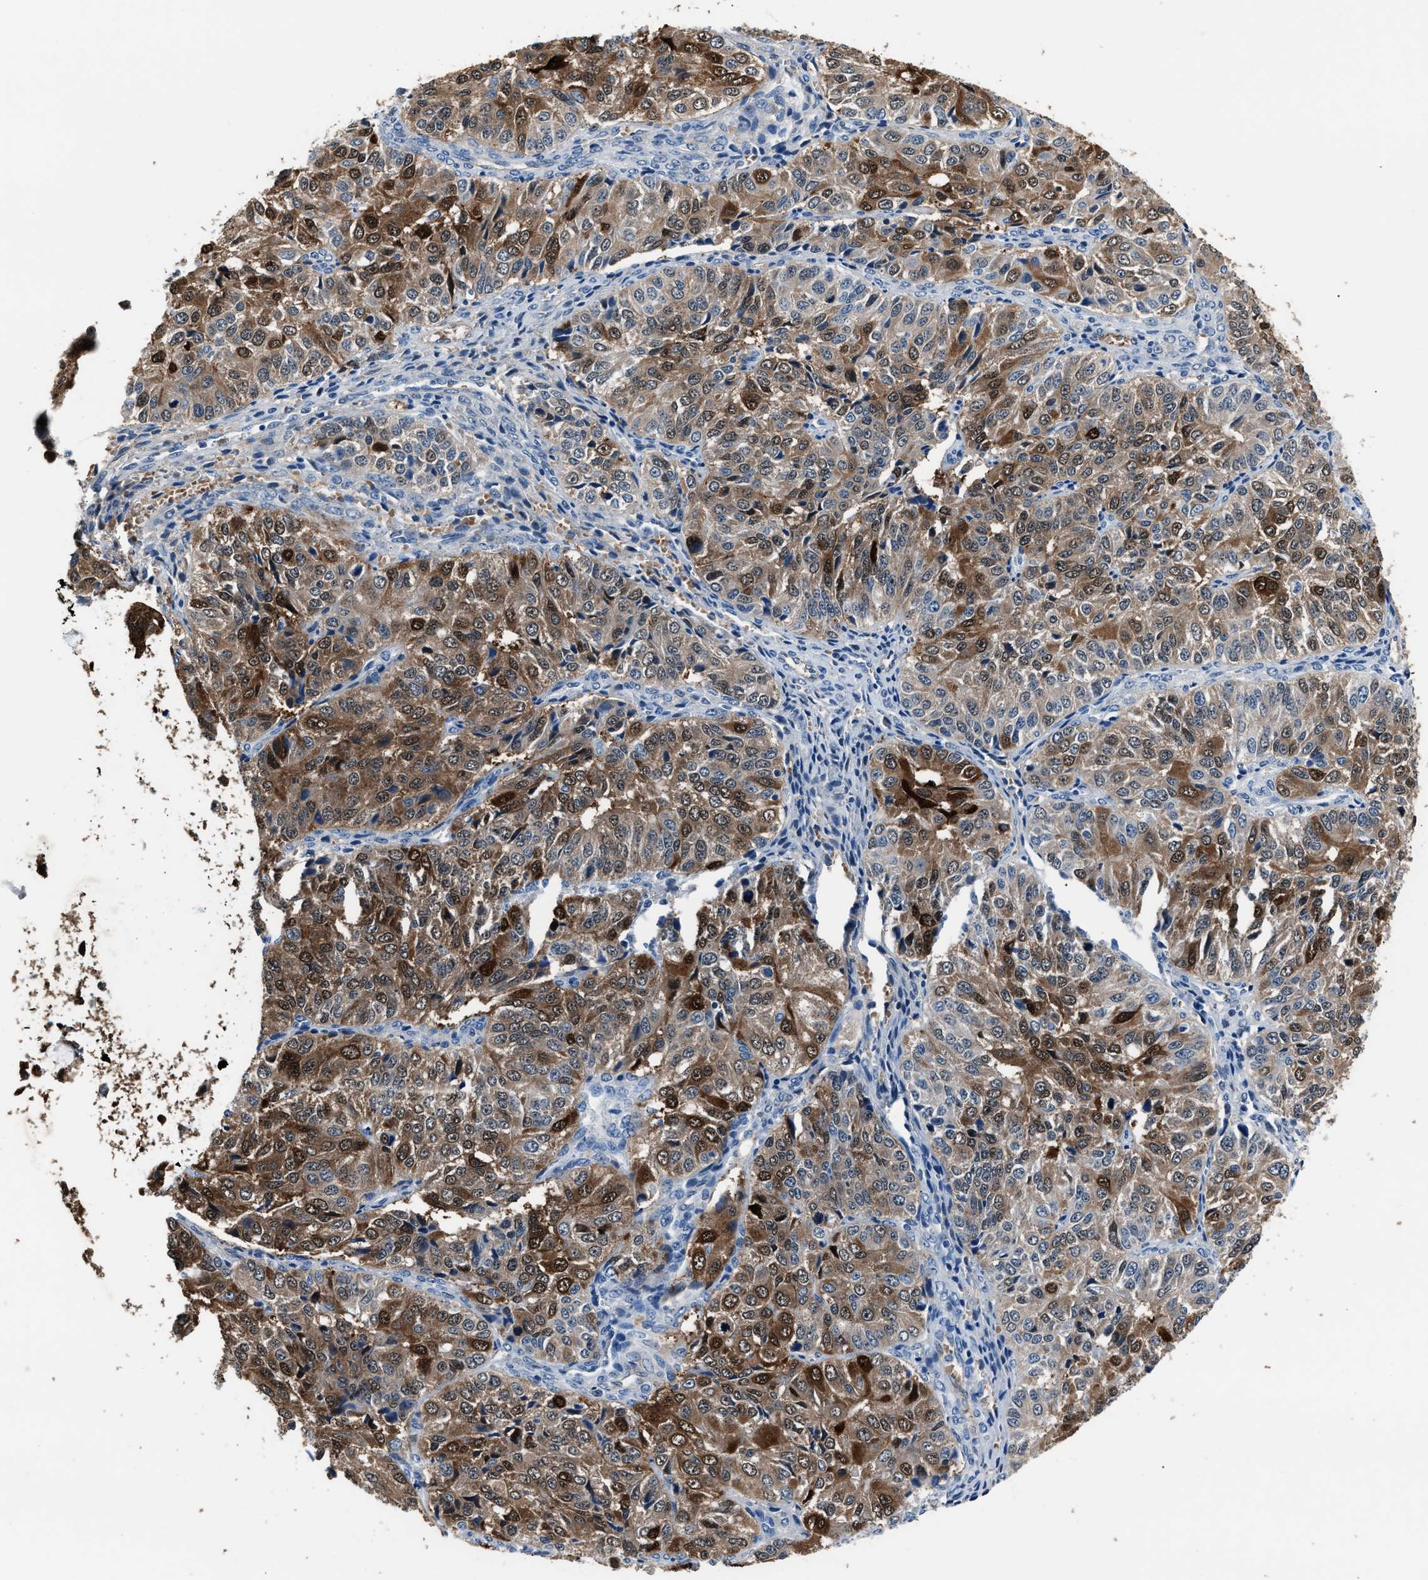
{"staining": {"intensity": "strong", "quantity": "<25%", "location": "cytoplasmic/membranous,nuclear"}, "tissue": "ovarian cancer", "cell_type": "Tumor cells", "image_type": "cancer", "snomed": [{"axis": "morphology", "description": "Carcinoma, endometroid"}, {"axis": "topography", "description": "Ovary"}], "caption": "This photomicrograph demonstrates endometroid carcinoma (ovarian) stained with IHC to label a protein in brown. The cytoplasmic/membranous and nuclear of tumor cells show strong positivity for the protein. Nuclei are counter-stained blue.", "gene": "PPA1", "patient": {"sex": "female", "age": 51}}